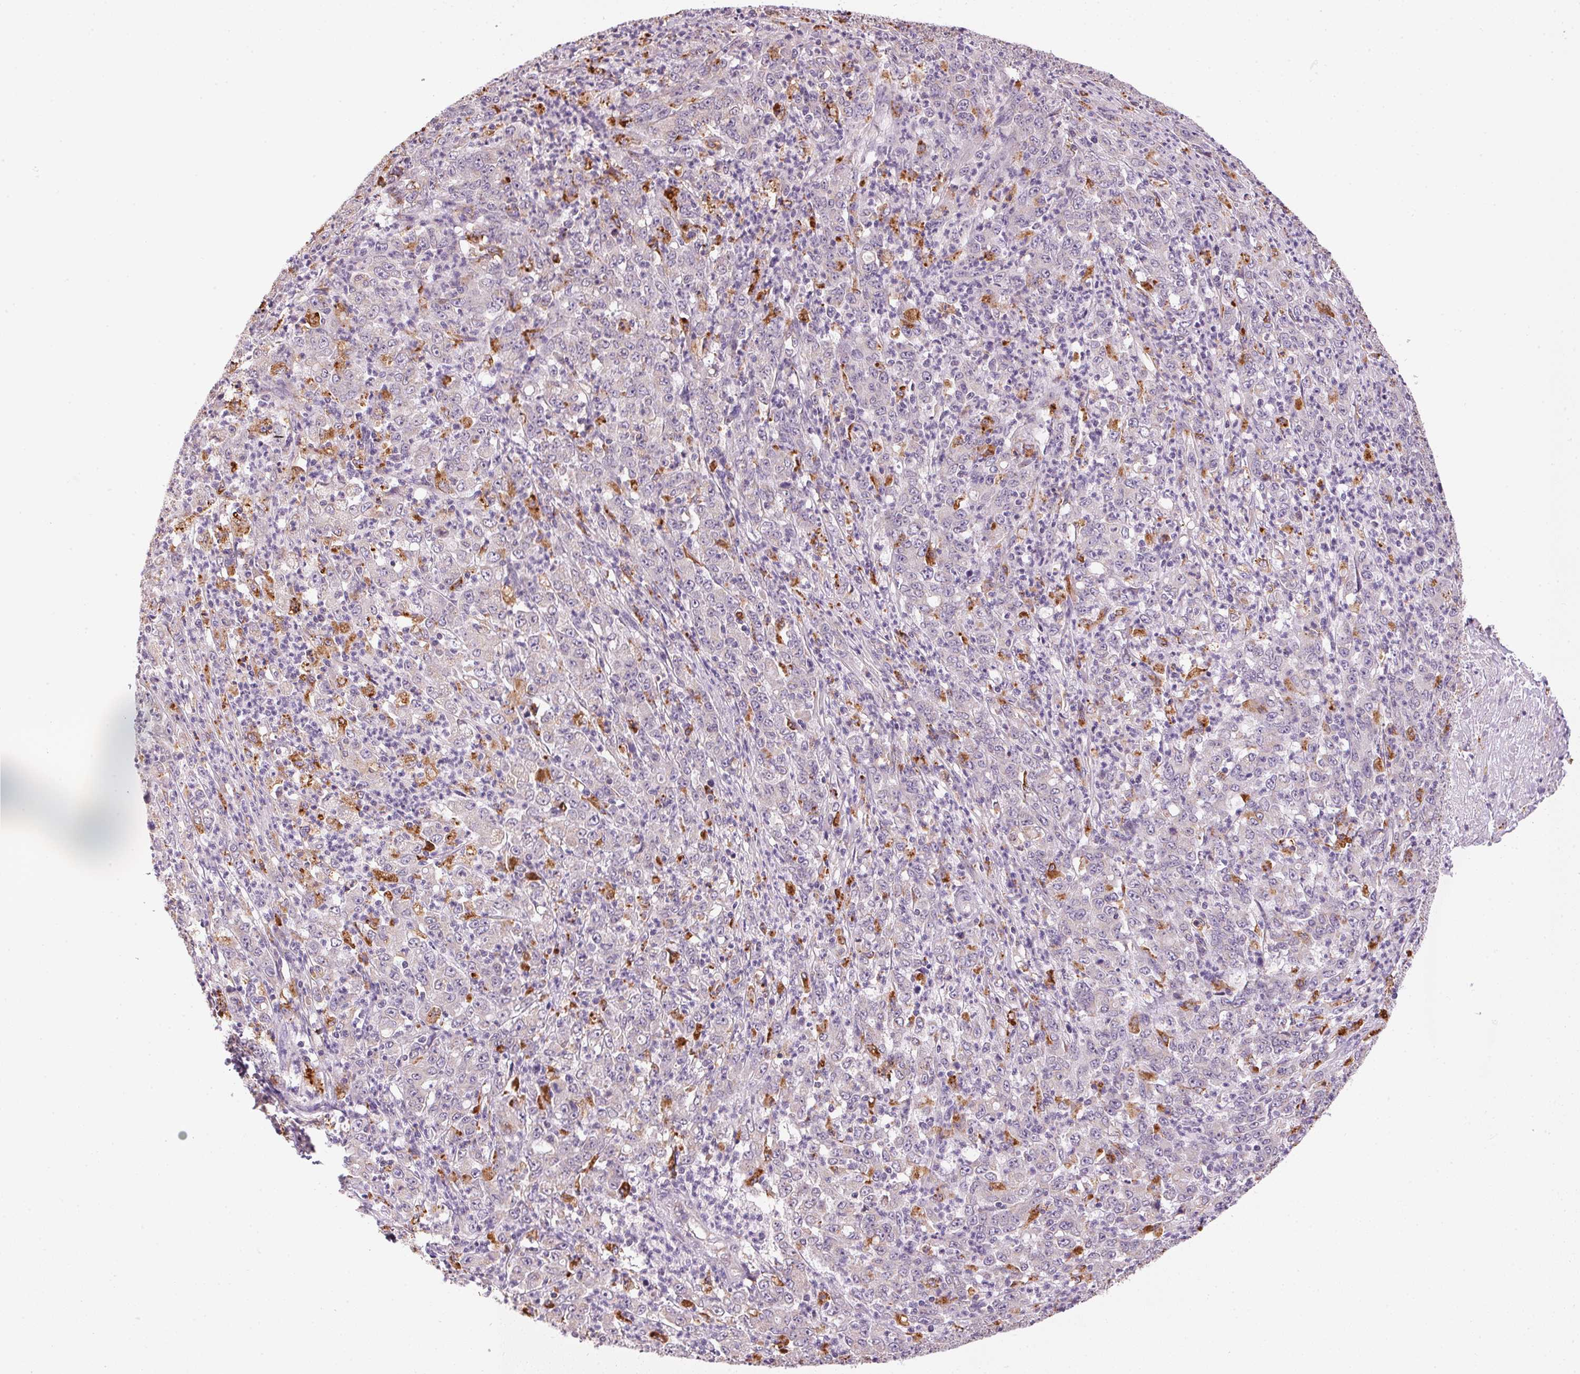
{"staining": {"intensity": "negative", "quantity": "none", "location": "none"}, "tissue": "stomach cancer", "cell_type": "Tumor cells", "image_type": "cancer", "snomed": [{"axis": "morphology", "description": "Adenocarcinoma, NOS"}, {"axis": "topography", "description": "Stomach, lower"}], "caption": "High power microscopy micrograph of an immunohistochemistry (IHC) image of adenocarcinoma (stomach), revealing no significant expression in tumor cells. Nuclei are stained in blue.", "gene": "ADH5", "patient": {"sex": "female", "age": 71}}